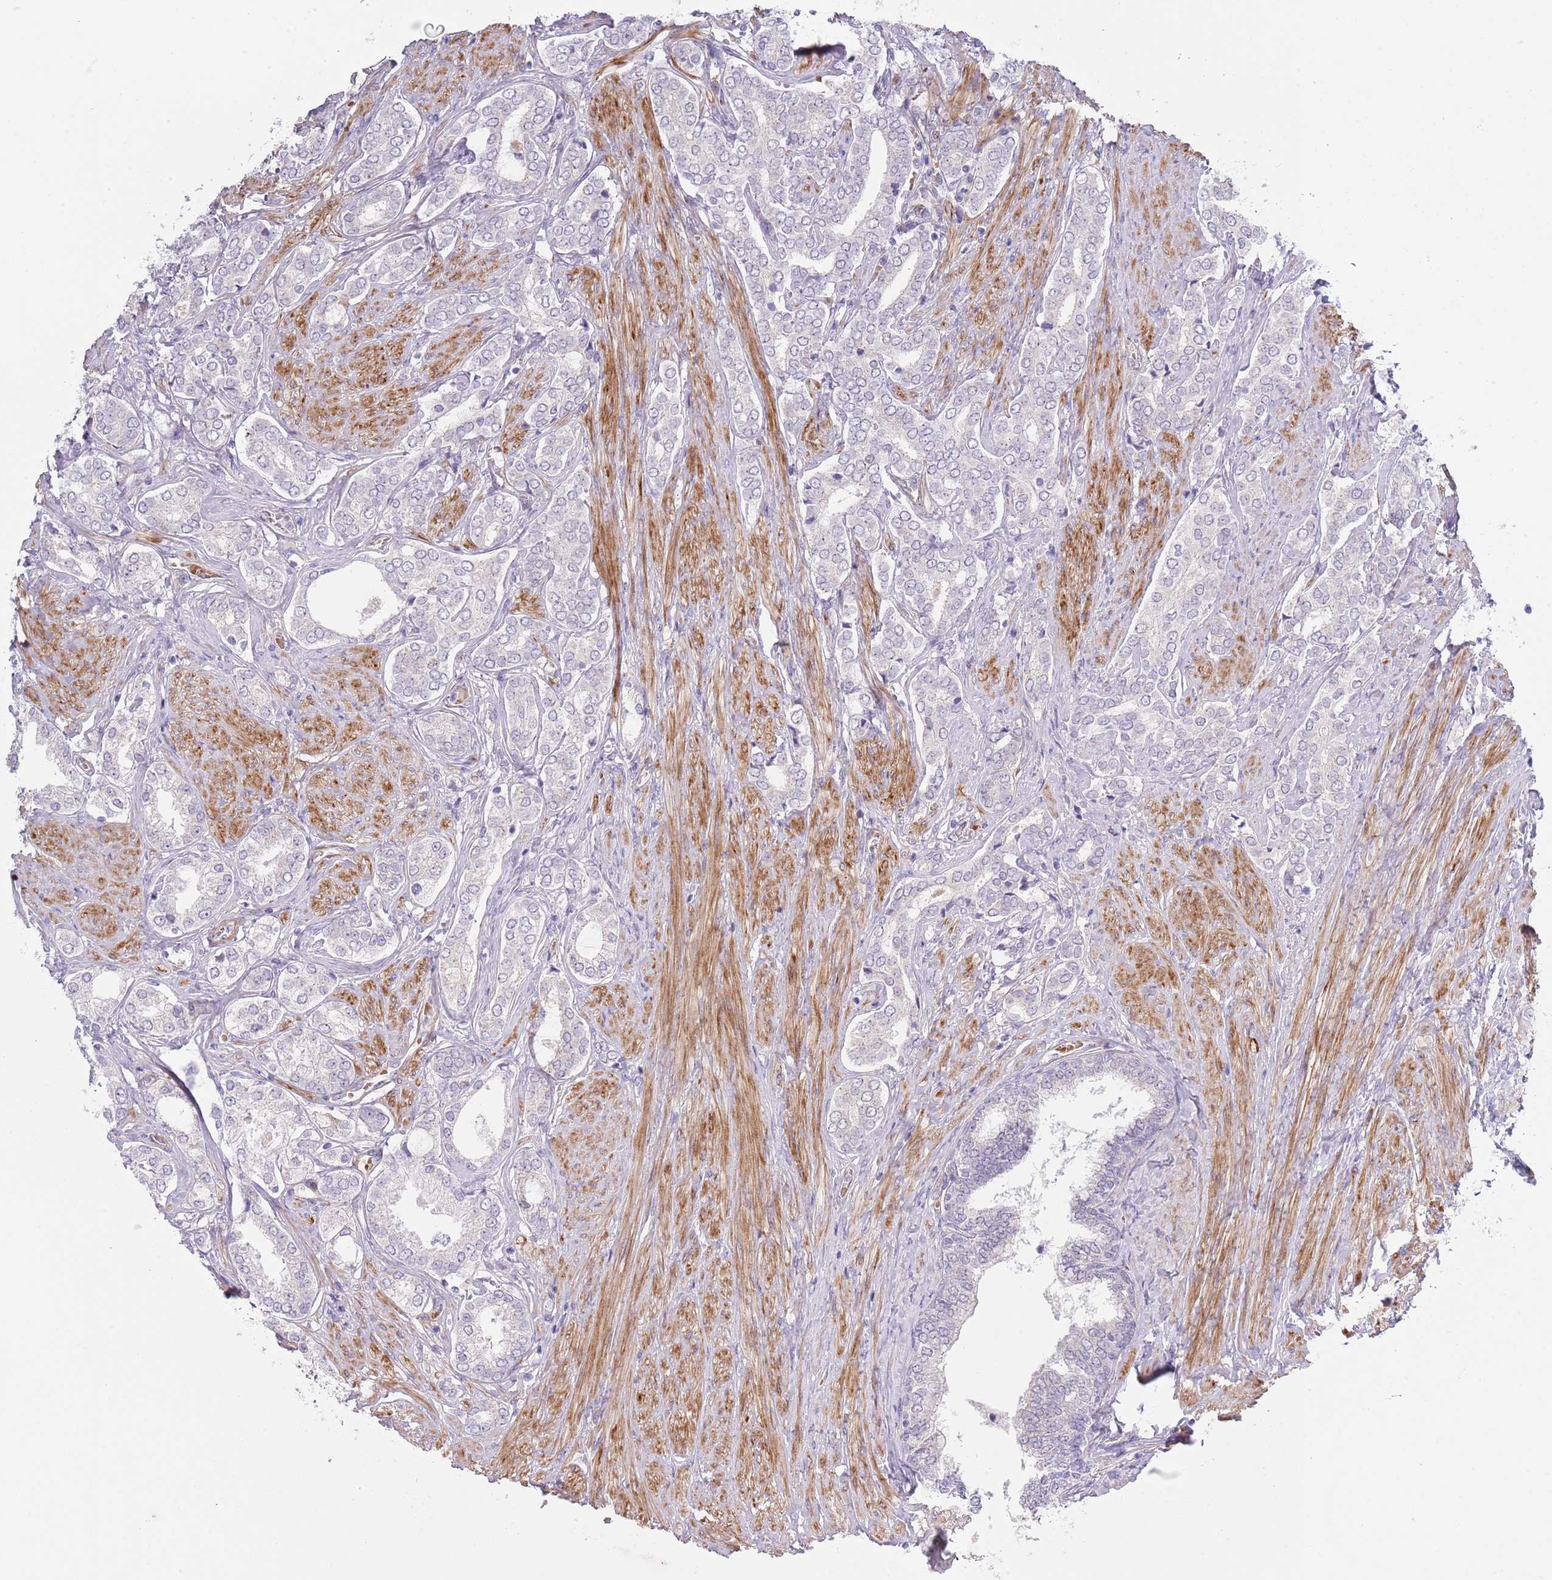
{"staining": {"intensity": "negative", "quantity": "none", "location": "none"}, "tissue": "prostate cancer", "cell_type": "Tumor cells", "image_type": "cancer", "snomed": [{"axis": "morphology", "description": "Adenocarcinoma, High grade"}, {"axis": "topography", "description": "Prostate"}], "caption": "High-grade adenocarcinoma (prostate) was stained to show a protein in brown. There is no significant positivity in tumor cells.", "gene": "TINAGL1", "patient": {"sex": "male", "age": 71}}